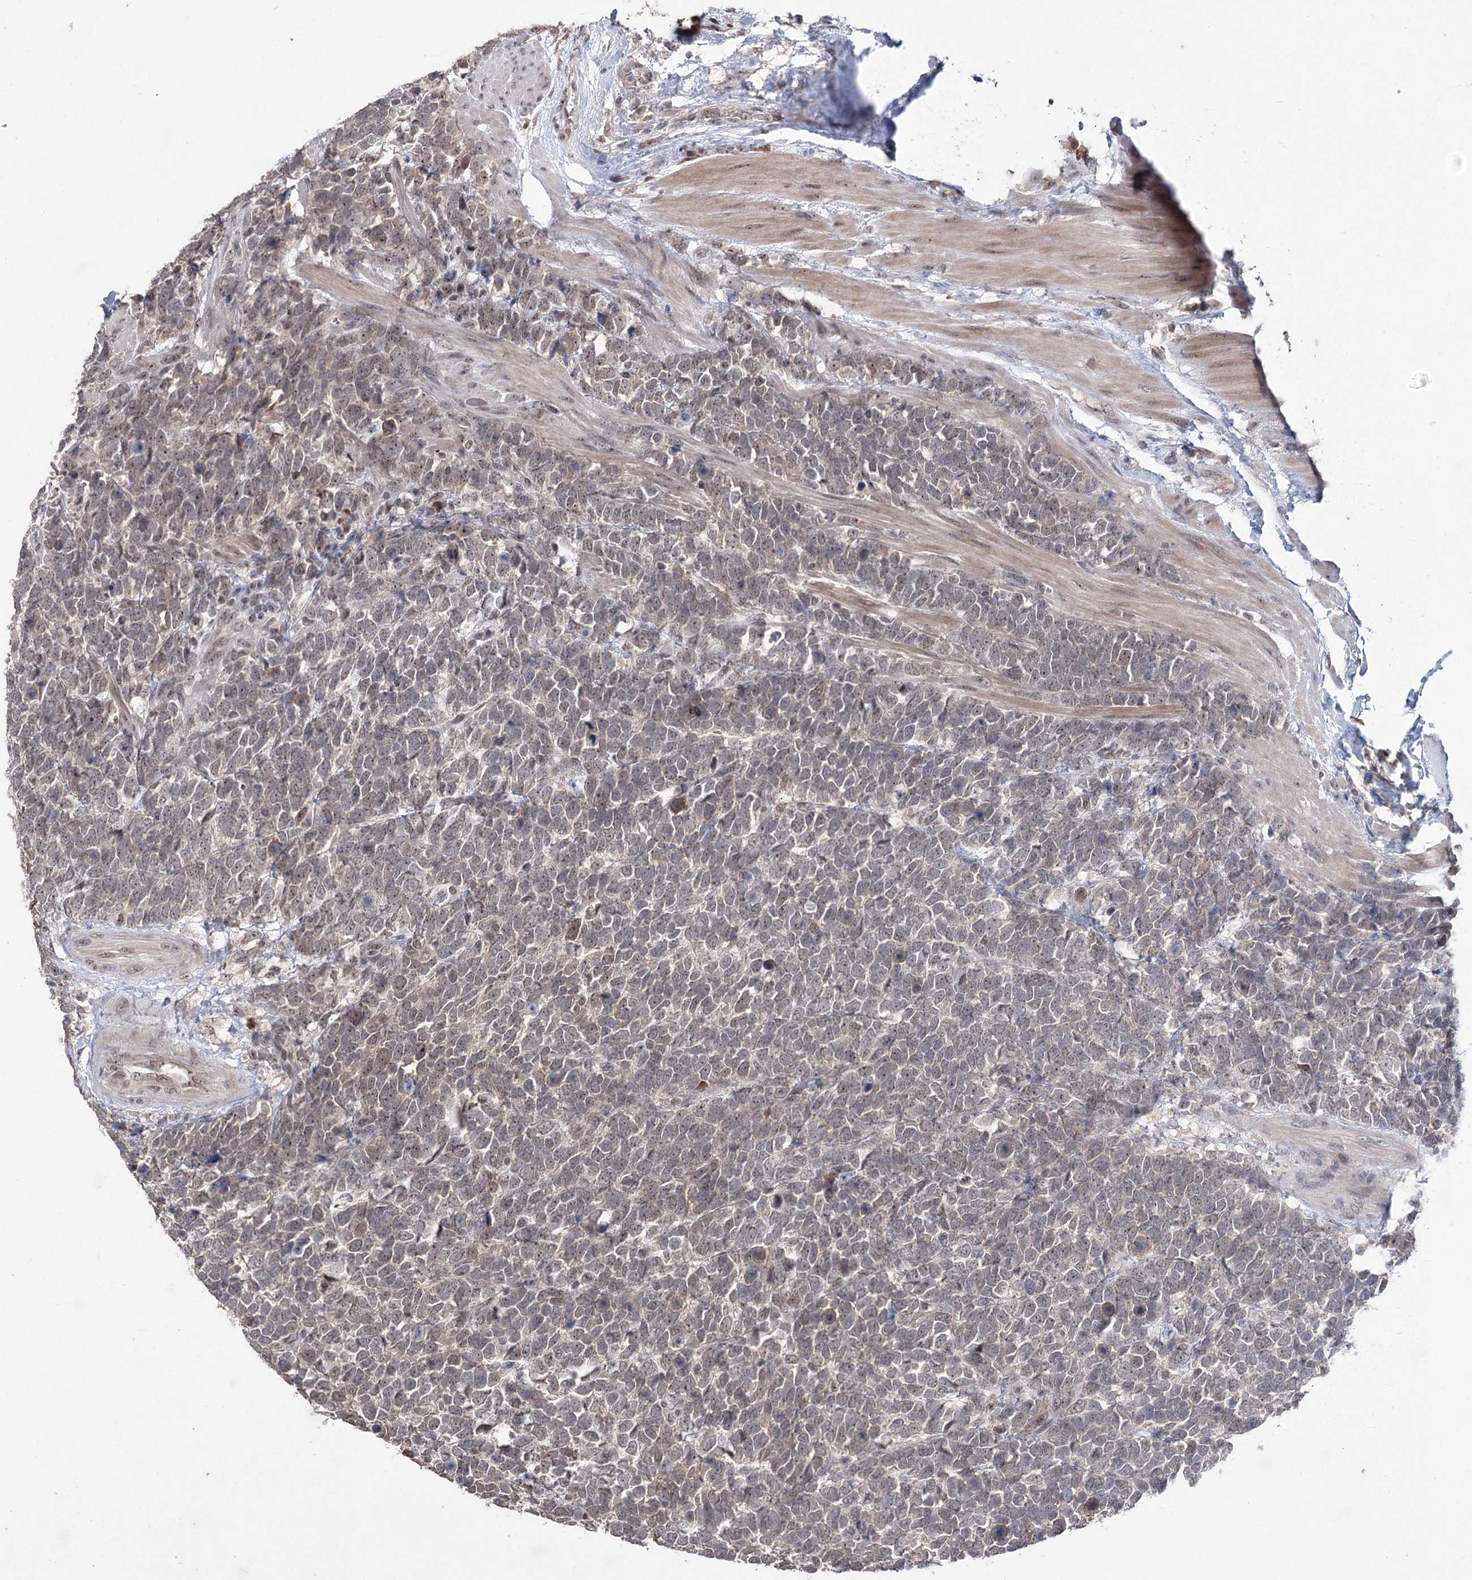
{"staining": {"intensity": "weak", "quantity": "25%-75%", "location": "nuclear"}, "tissue": "urothelial cancer", "cell_type": "Tumor cells", "image_type": "cancer", "snomed": [{"axis": "morphology", "description": "Urothelial carcinoma, High grade"}, {"axis": "topography", "description": "Urinary bladder"}], "caption": "A low amount of weak nuclear expression is identified in approximately 25%-75% of tumor cells in urothelial carcinoma (high-grade) tissue.", "gene": "VGLL4", "patient": {"sex": "female", "age": 82}}